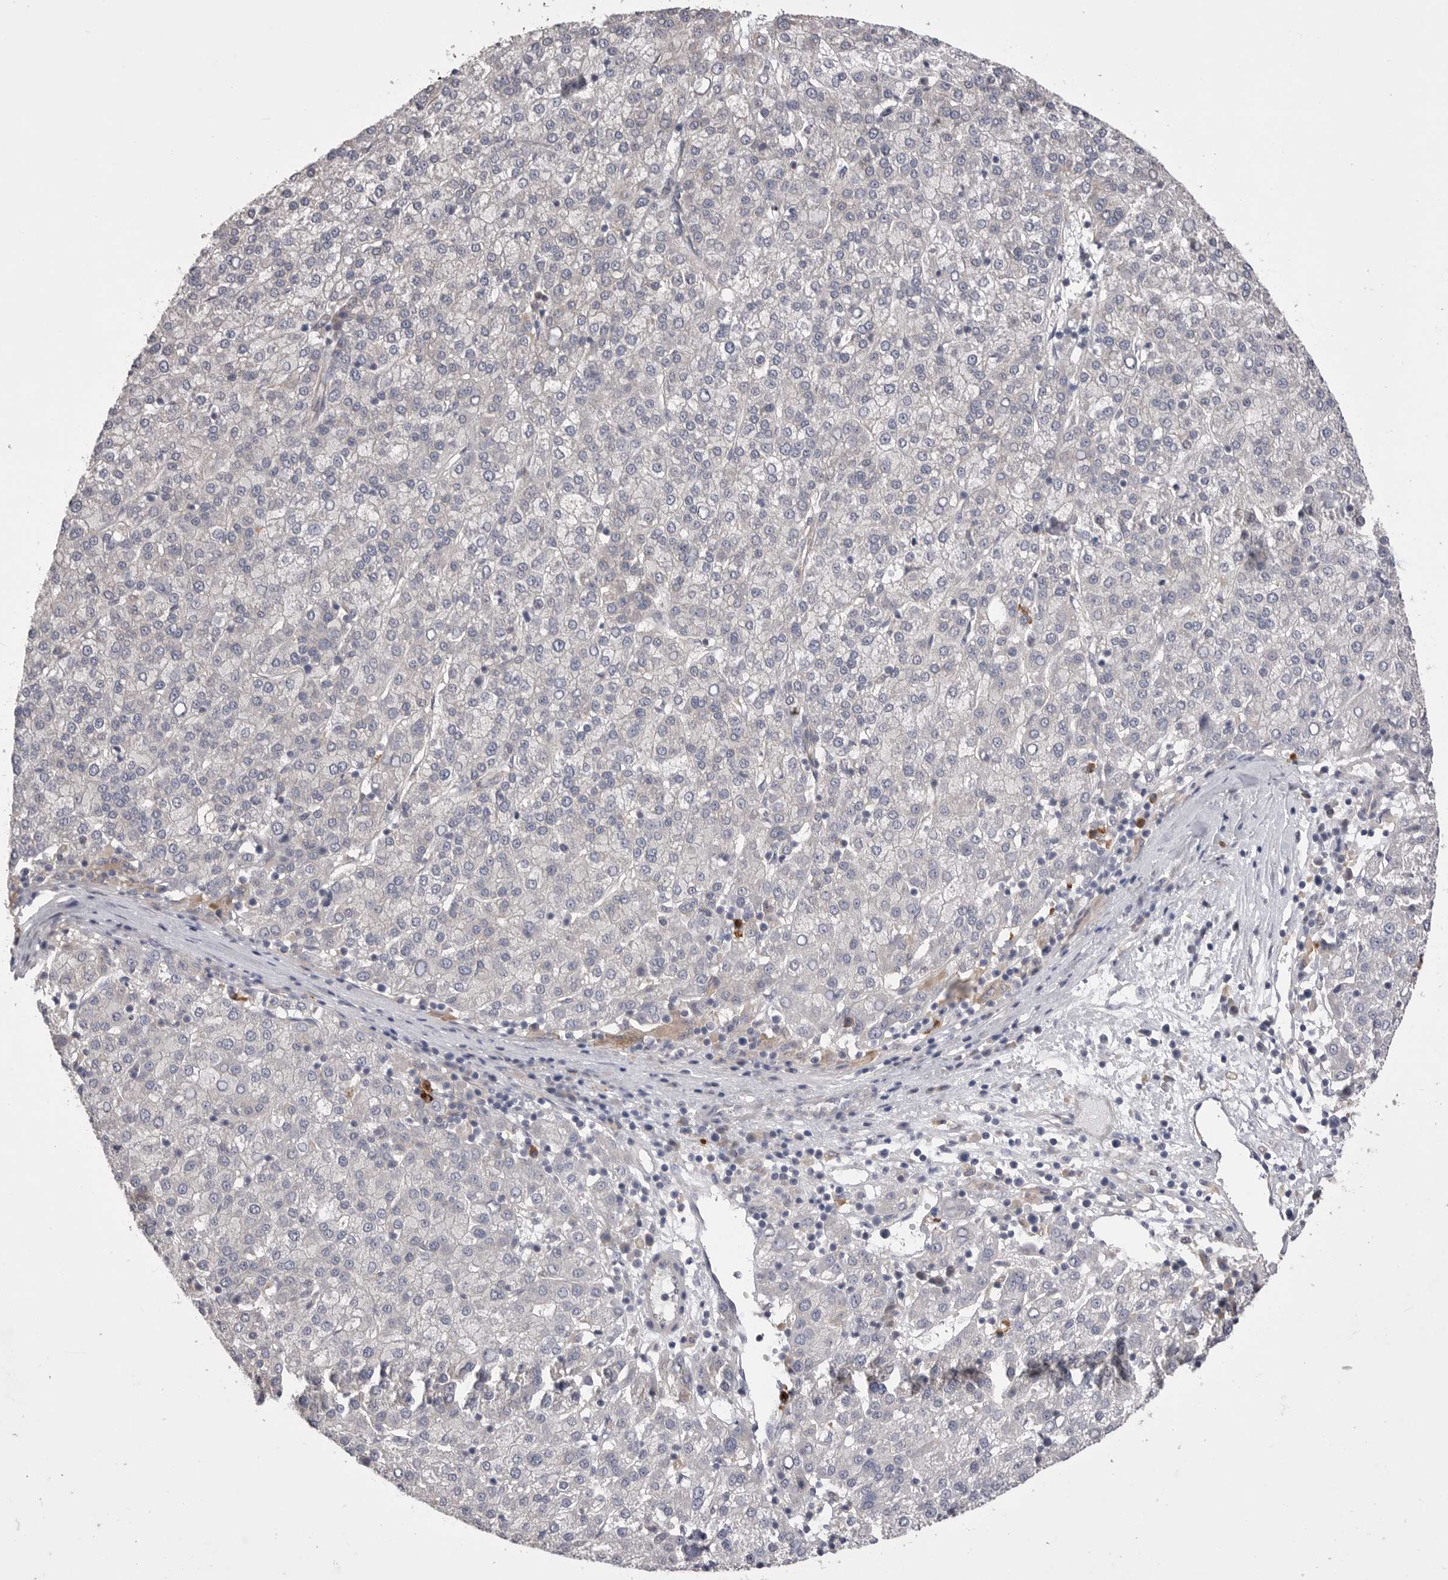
{"staining": {"intensity": "negative", "quantity": "none", "location": "none"}, "tissue": "liver cancer", "cell_type": "Tumor cells", "image_type": "cancer", "snomed": [{"axis": "morphology", "description": "Carcinoma, Hepatocellular, NOS"}, {"axis": "topography", "description": "Liver"}], "caption": "Liver hepatocellular carcinoma stained for a protein using immunohistochemistry (IHC) reveals no staining tumor cells.", "gene": "VAC14", "patient": {"sex": "female", "age": 58}}